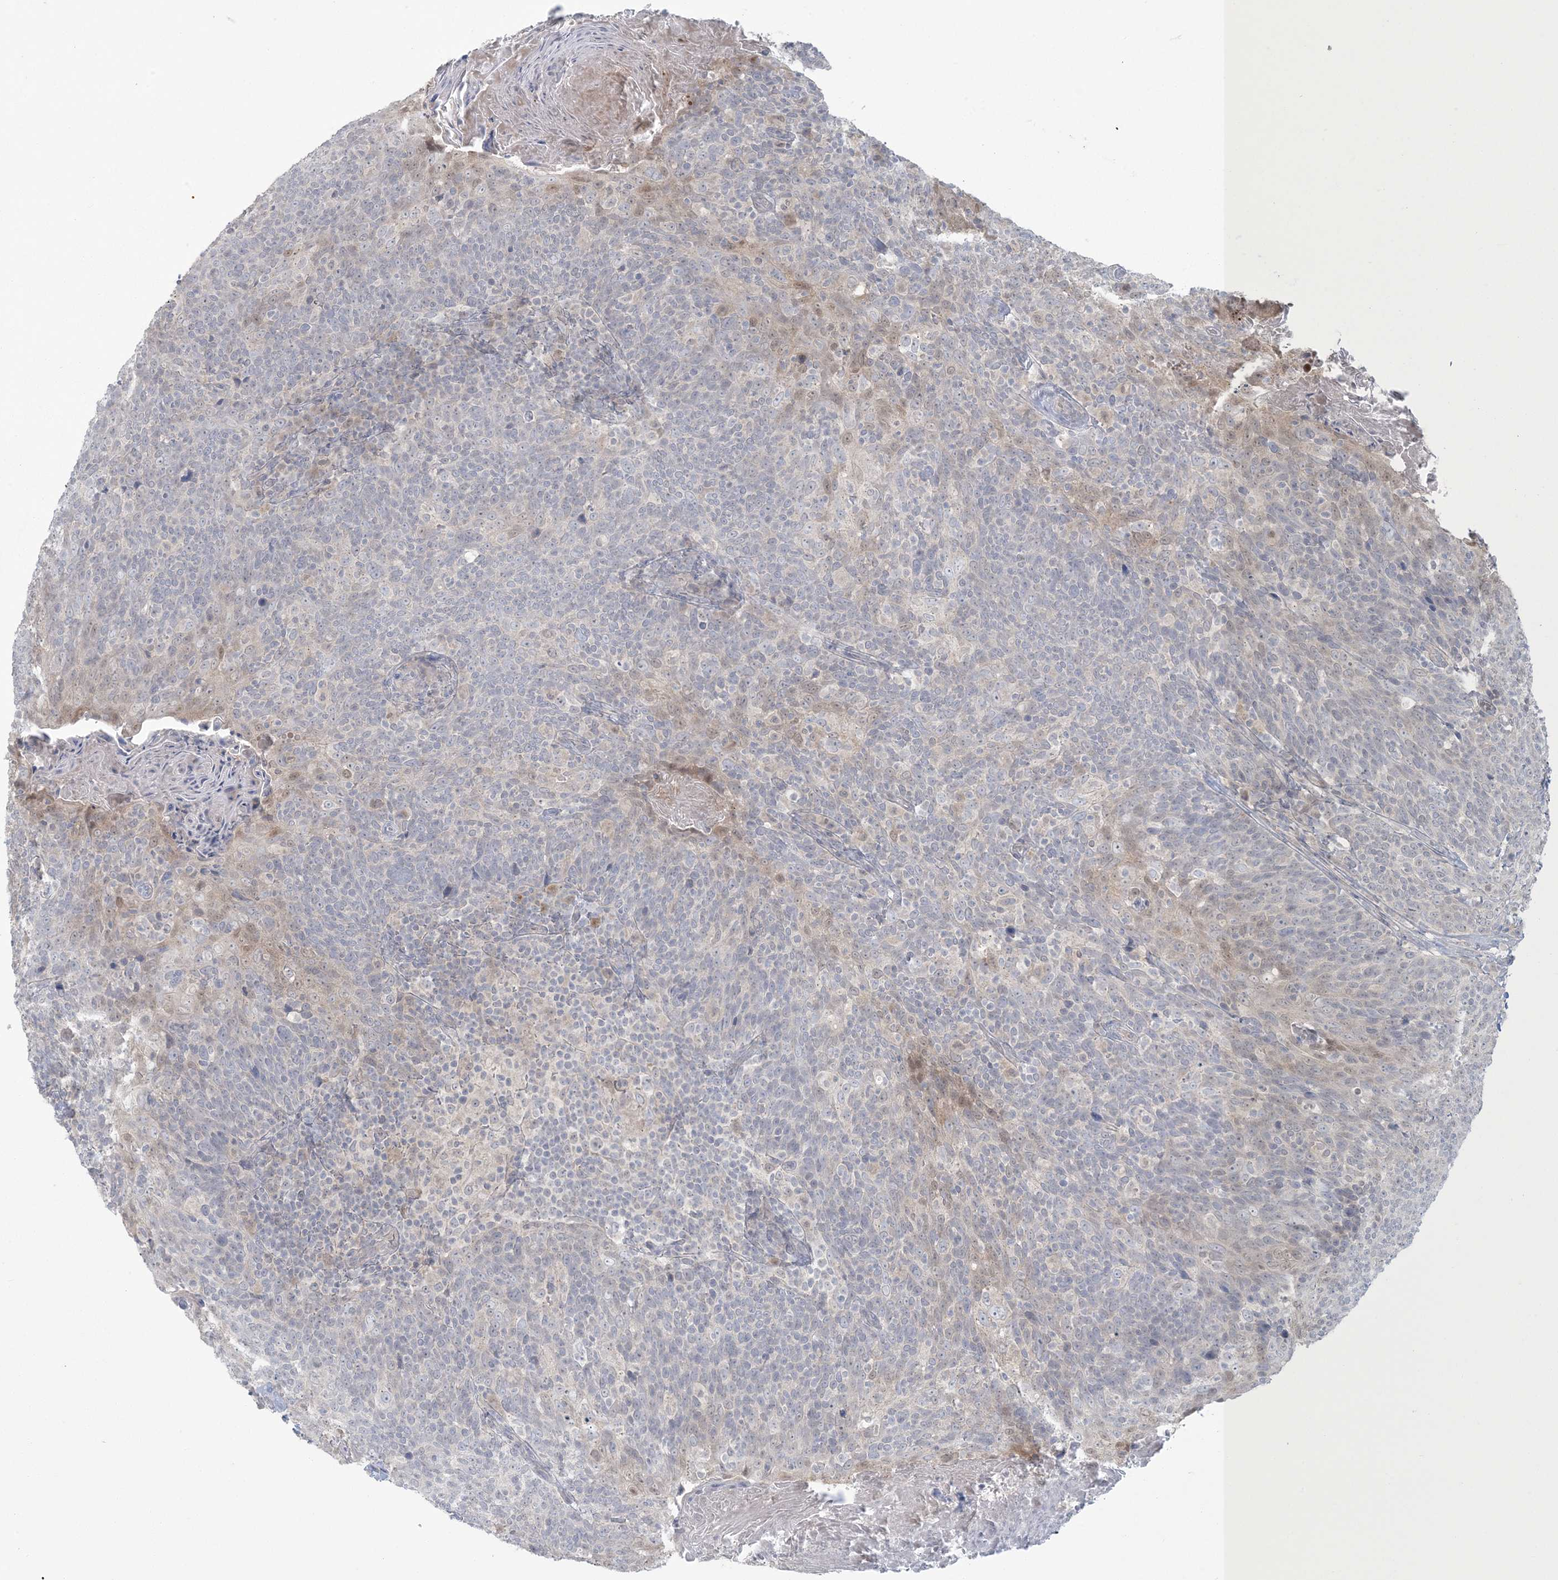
{"staining": {"intensity": "moderate", "quantity": "<25%", "location": "cytoplasmic/membranous,nuclear"}, "tissue": "head and neck cancer", "cell_type": "Tumor cells", "image_type": "cancer", "snomed": [{"axis": "morphology", "description": "Squamous cell carcinoma, NOS"}, {"axis": "morphology", "description": "Squamous cell carcinoma, metastatic, NOS"}, {"axis": "topography", "description": "Lymph node"}, {"axis": "topography", "description": "Head-Neck"}], "caption": "This image demonstrates head and neck cancer stained with immunohistochemistry (IHC) to label a protein in brown. The cytoplasmic/membranous and nuclear of tumor cells show moderate positivity for the protein. Nuclei are counter-stained blue.", "gene": "NRBP2", "patient": {"sex": "male", "age": 62}}